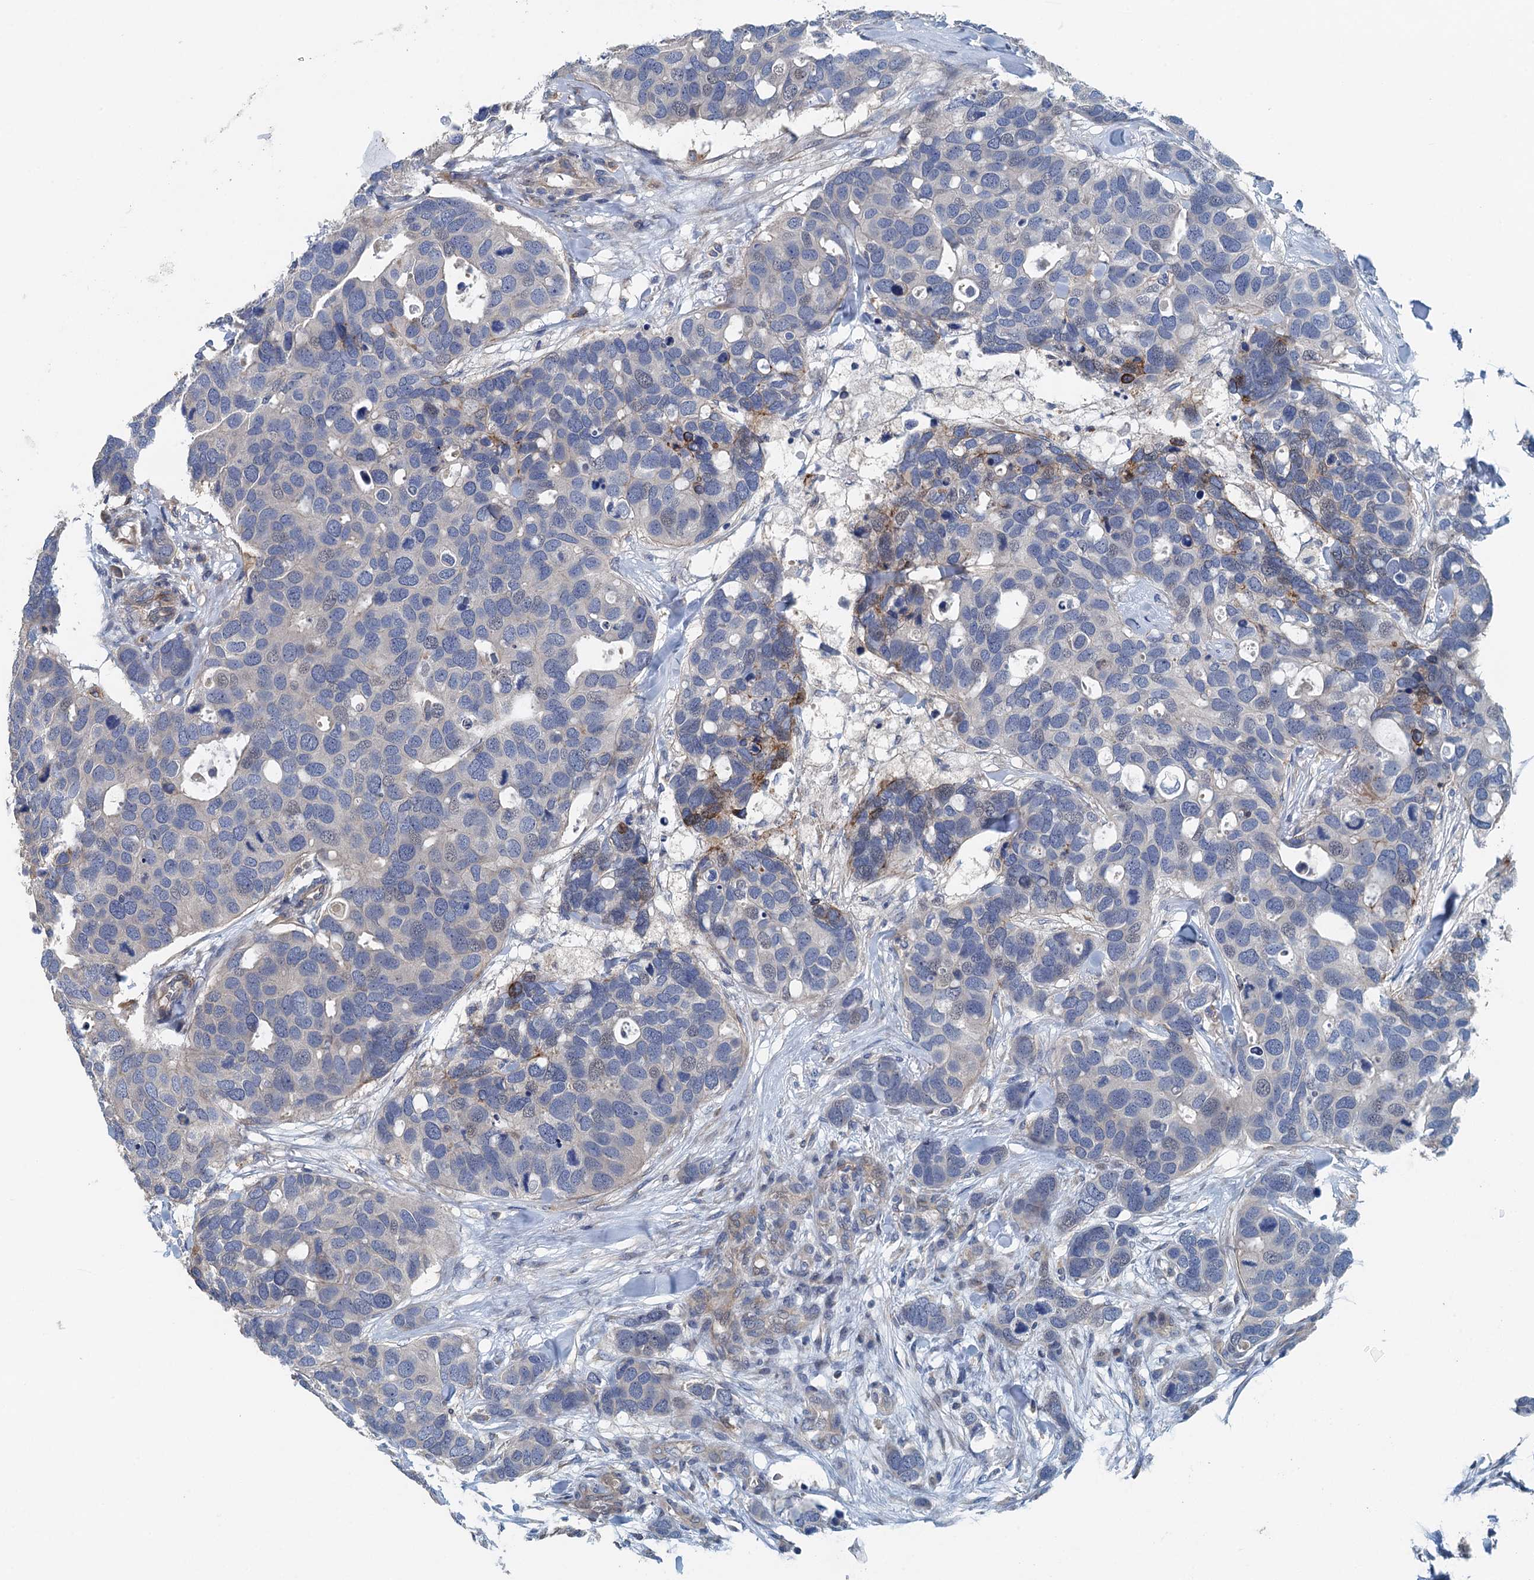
{"staining": {"intensity": "negative", "quantity": "none", "location": "none"}, "tissue": "breast cancer", "cell_type": "Tumor cells", "image_type": "cancer", "snomed": [{"axis": "morphology", "description": "Duct carcinoma"}, {"axis": "topography", "description": "Breast"}], "caption": "Human infiltrating ductal carcinoma (breast) stained for a protein using immunohistochemistry exhibits no expression in tumor cells.", "gene": "PPP1R14D", "patient": {"sex": "female", "age": 83}}